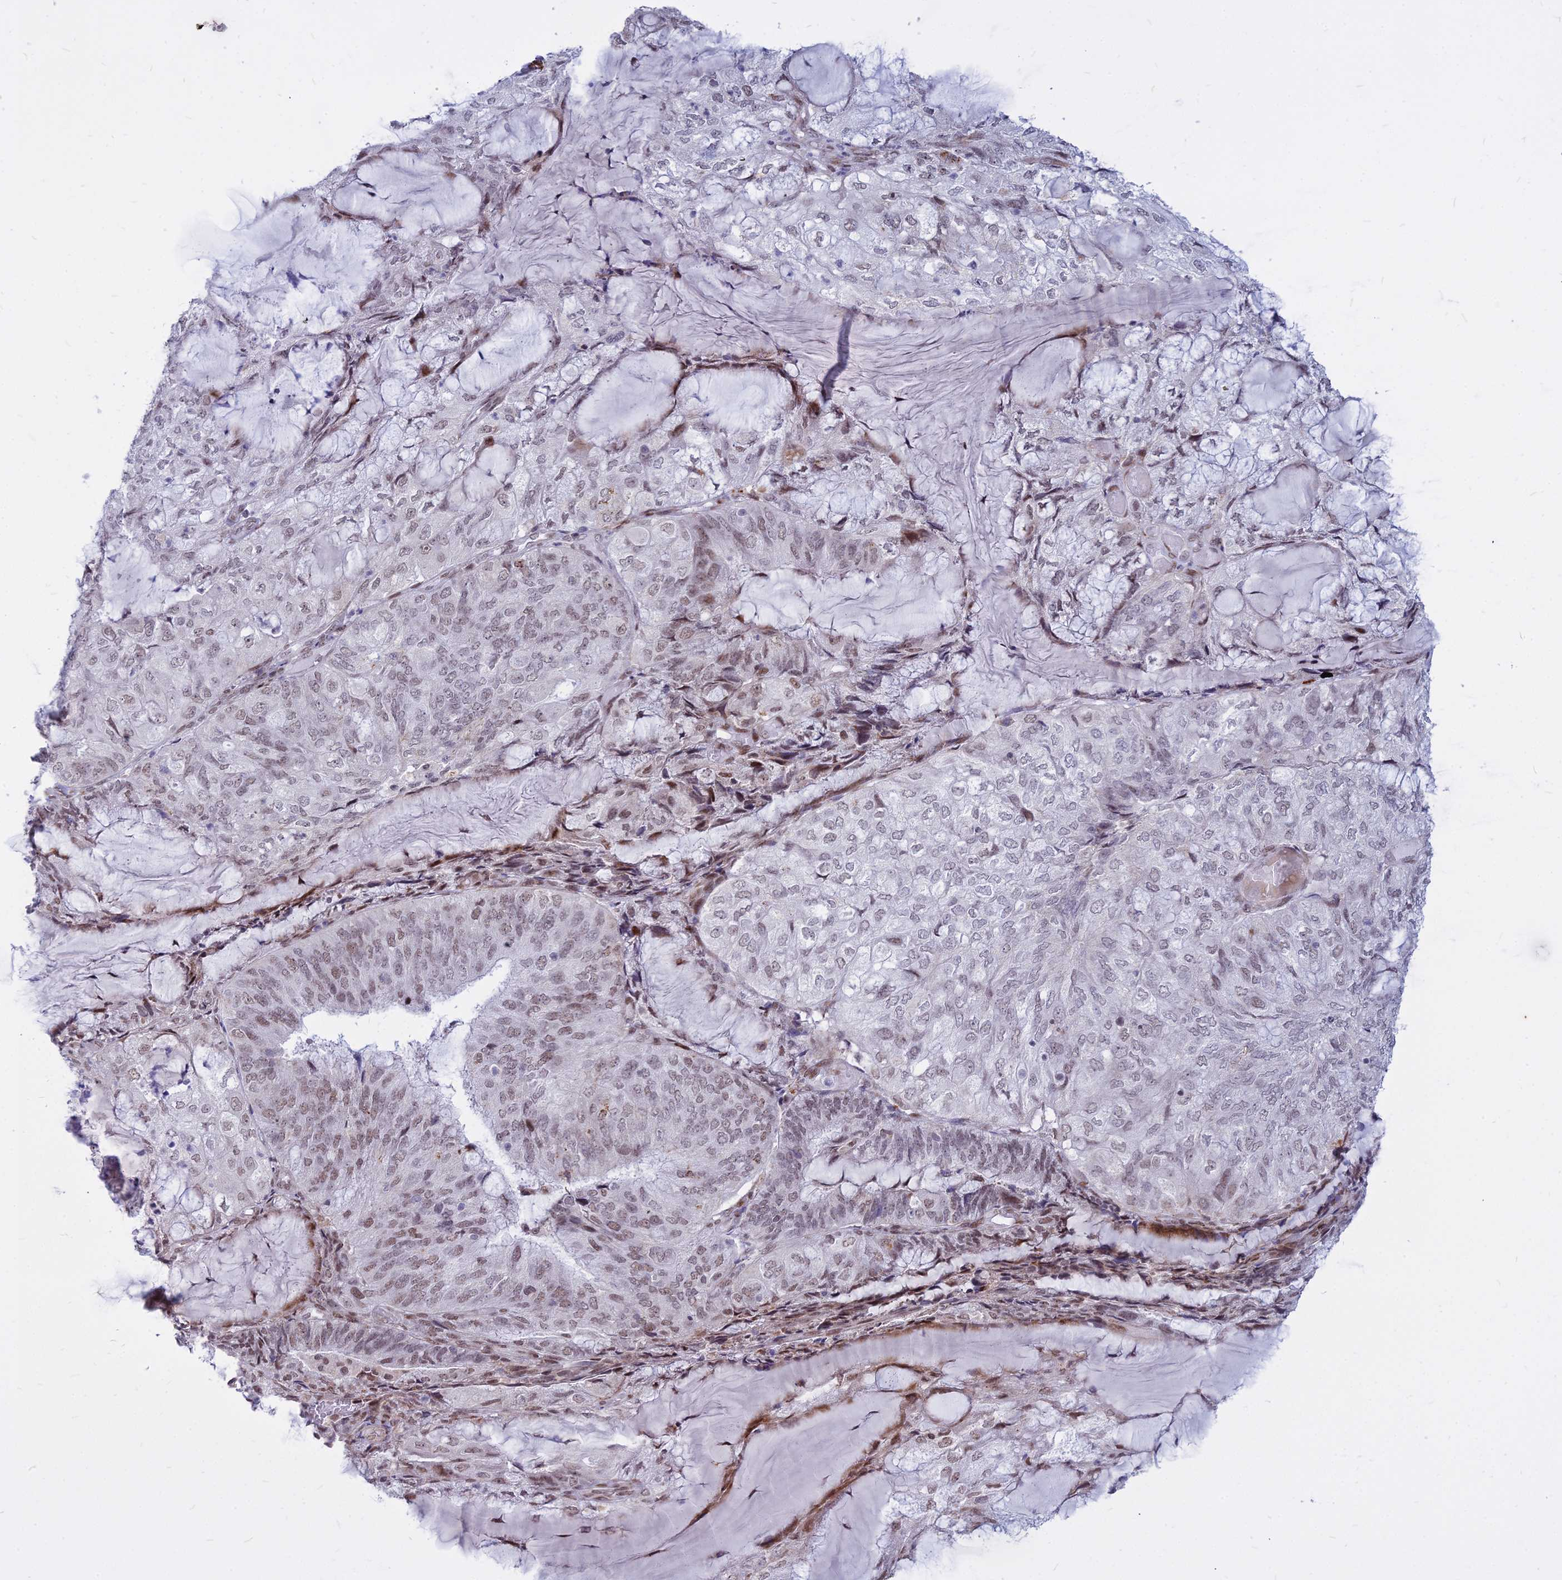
{"staining": {"intensity": "weak", "quantity": "<25%", "location": "nuclear"}, "tissue": "endometrial cancer", "cell_type": "Tumor cells", "image_type": "cancer", "snomed": [{"axis": "morphology", "description": "Adenocarcinoma, NOS"}, {"axis": "topography", "description": "Endometrium"}], "caption": "A histopathology image of endometrial cancer (adenocarcinoma) stained for a protein shows no brown staining in tumor cells.", "gene": "ALG10", "patient": {"sex": "female", "age": 81}}